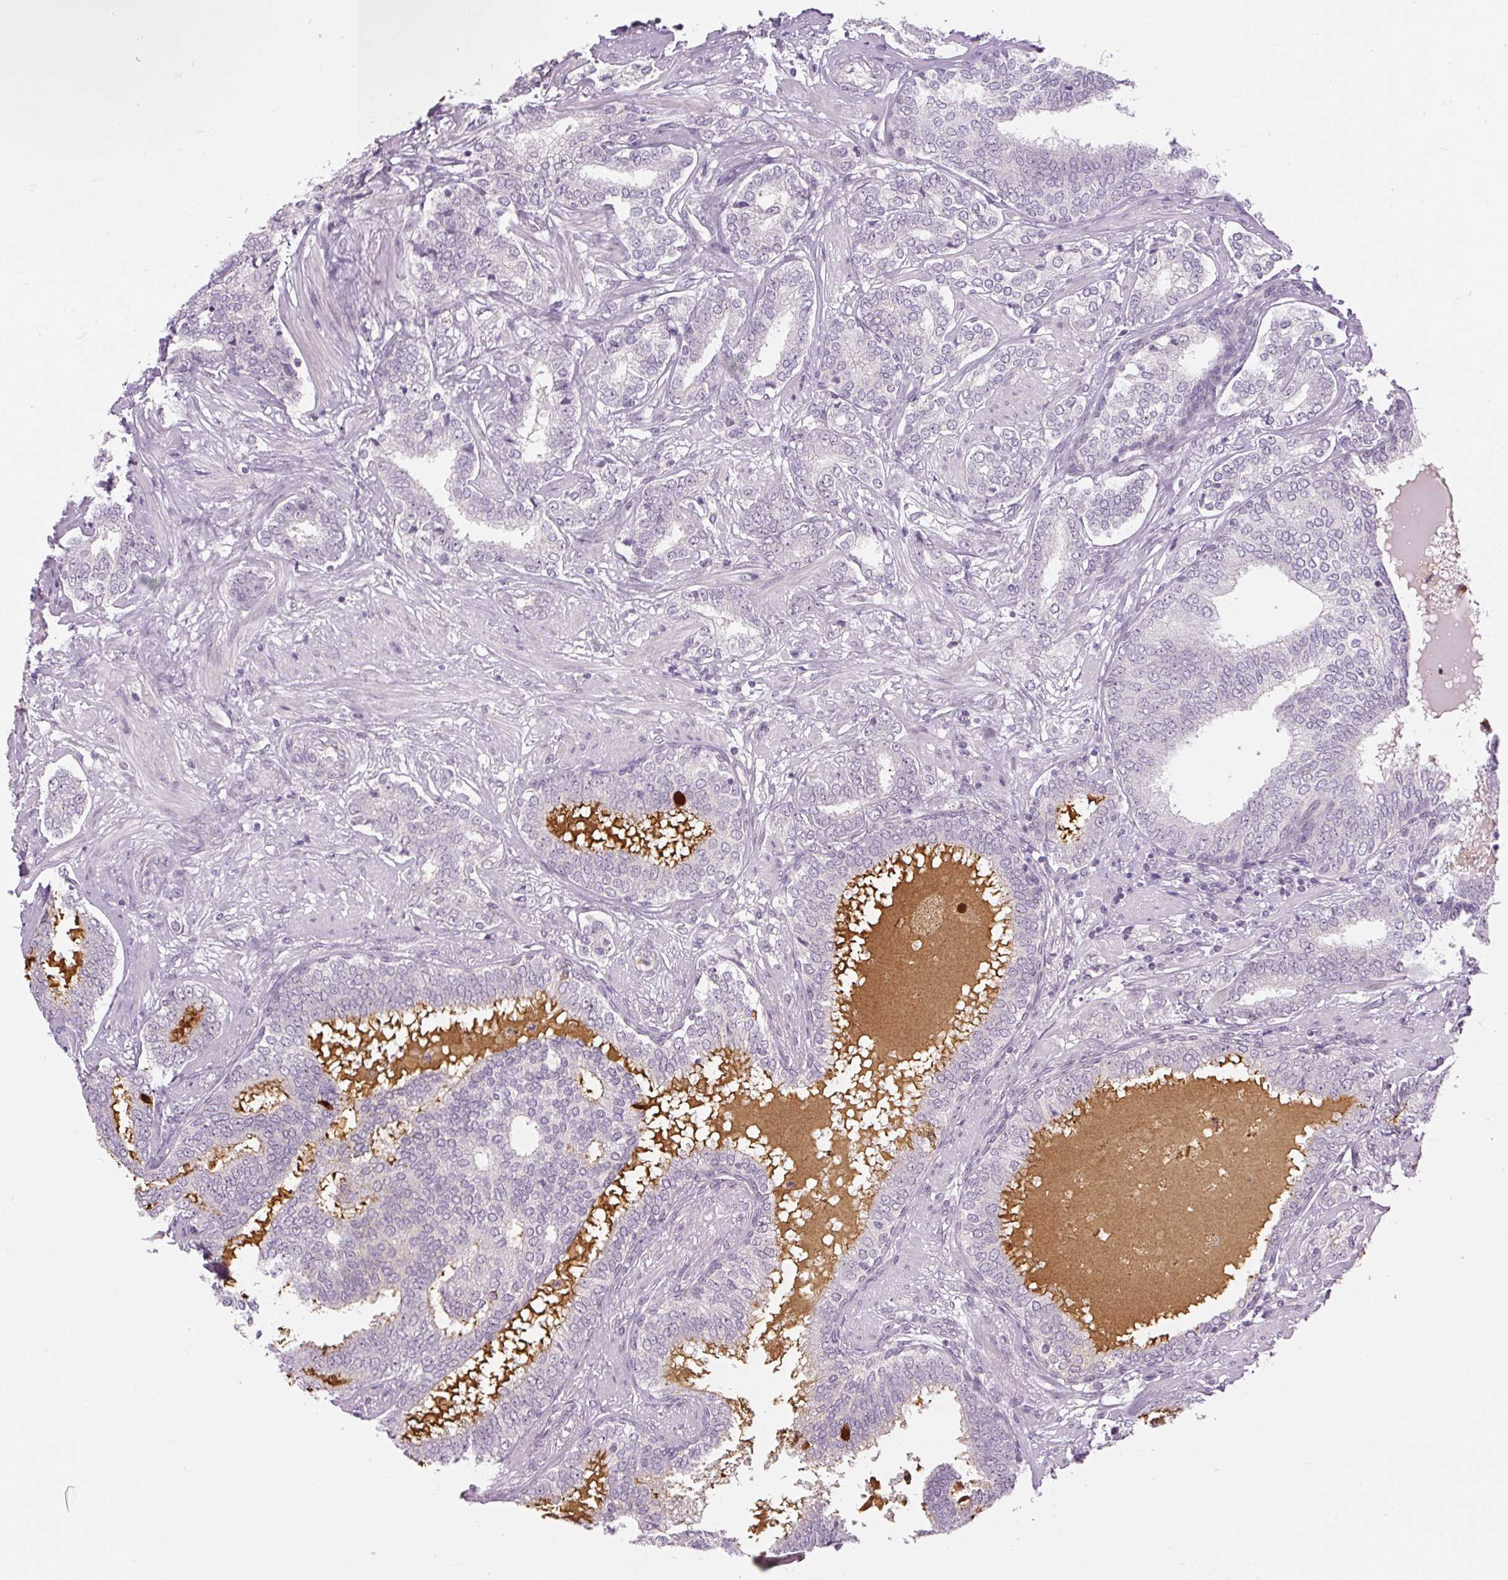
{"staining": {"intensity": "negative", "quantity": "none", "location": "none"}, "tissue": "prostate cancer", "cell_type": "Tumor cells", "image_type": "cancer", "snomed": [{"axis": "morphology", "description": "Adenocarcinoma, High grade"}, {"axis": "topography", "description": "Prostate"}], "caption": "Immunohistochemistry (IHC) of human prostate cancer reveals no positivity in tumor cells.", "gene": "SGF29", "patient": {"sex": "male", "age": 72}}